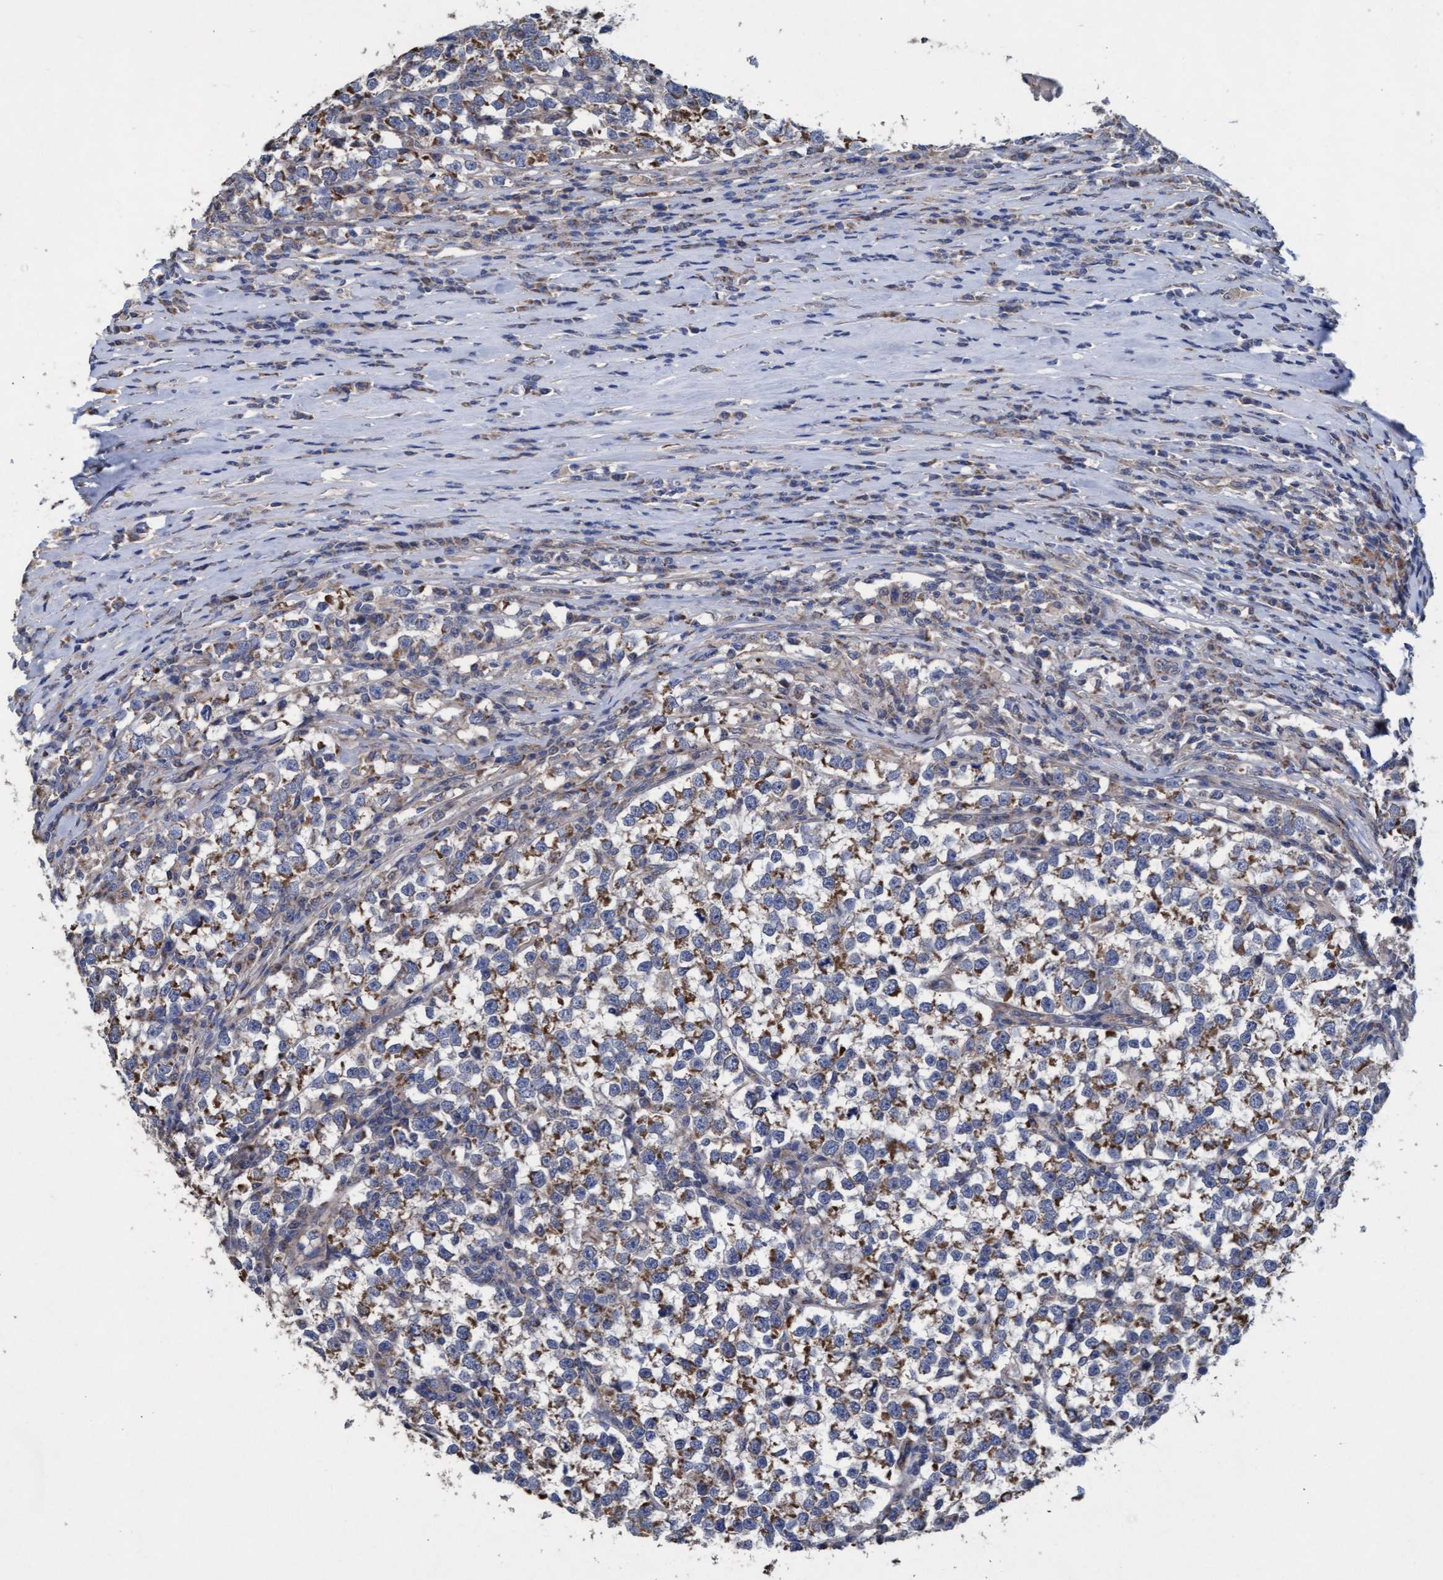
{"staining": {"intensity": "moderate", "quantity": ">75%", "location": "cytoplasmic/membranous"}, "tissue": "testis cancer", "cell_type": "Tumor cells", "image_type": "cancer", "snomed": [{"axis": "morphology", "description": "Normal tissue, NOS"}, {"axis": "morphology", "description": "Seminoma, NOS"}, {"axis": "topography", "description": "Testis"}], "caption": "Protein expression analysis of human testis seminoma reveals moderate cytoplasmic/membranous staining in approximately >75% of tumor cells. Nuclei are stained in blue.", "gene": "MRPL38", "patient": {"sex": "male", "age": 43}}